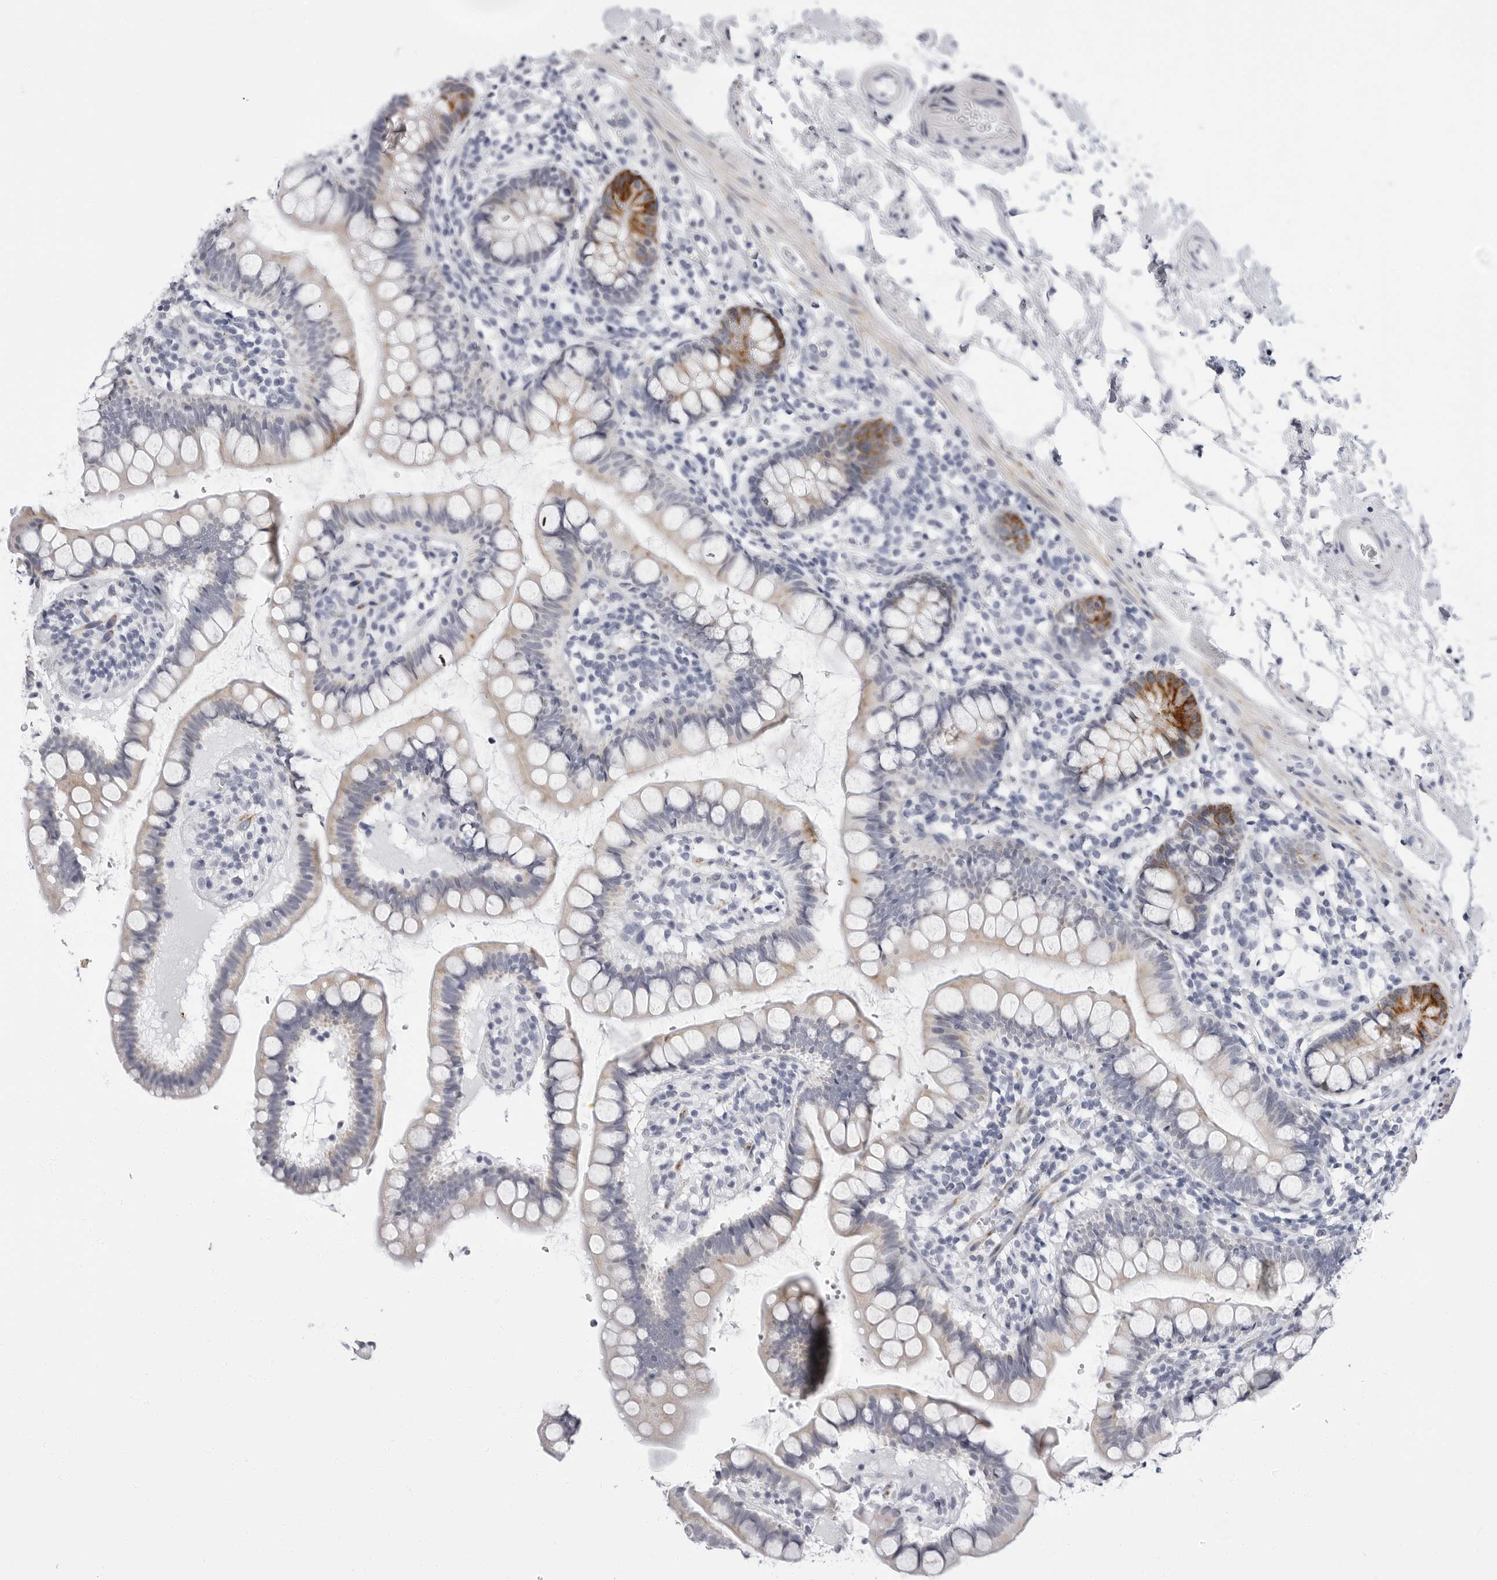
{"staining": {"intensity": "moderate", "quantity": "<25%", "location": "cytoplasmic/membranous"}, "tissue": "small intestine", "cell_type": "Glandular cells", "image_type": "normal", "snomed": [{"axis": "morphology", "description": "Normal tissue, NOS"}, {"axis": "topography", "description": "Small intestine"}], "caption": "This is a photomicrograph of immunohistochemistry staining of unremarkable small intestine, which shows moderate positivity in the cytoplasmic/membranous of glandular cells.", "gene": "ERICH3", "patient": {"sex": "female", "age": 84}}